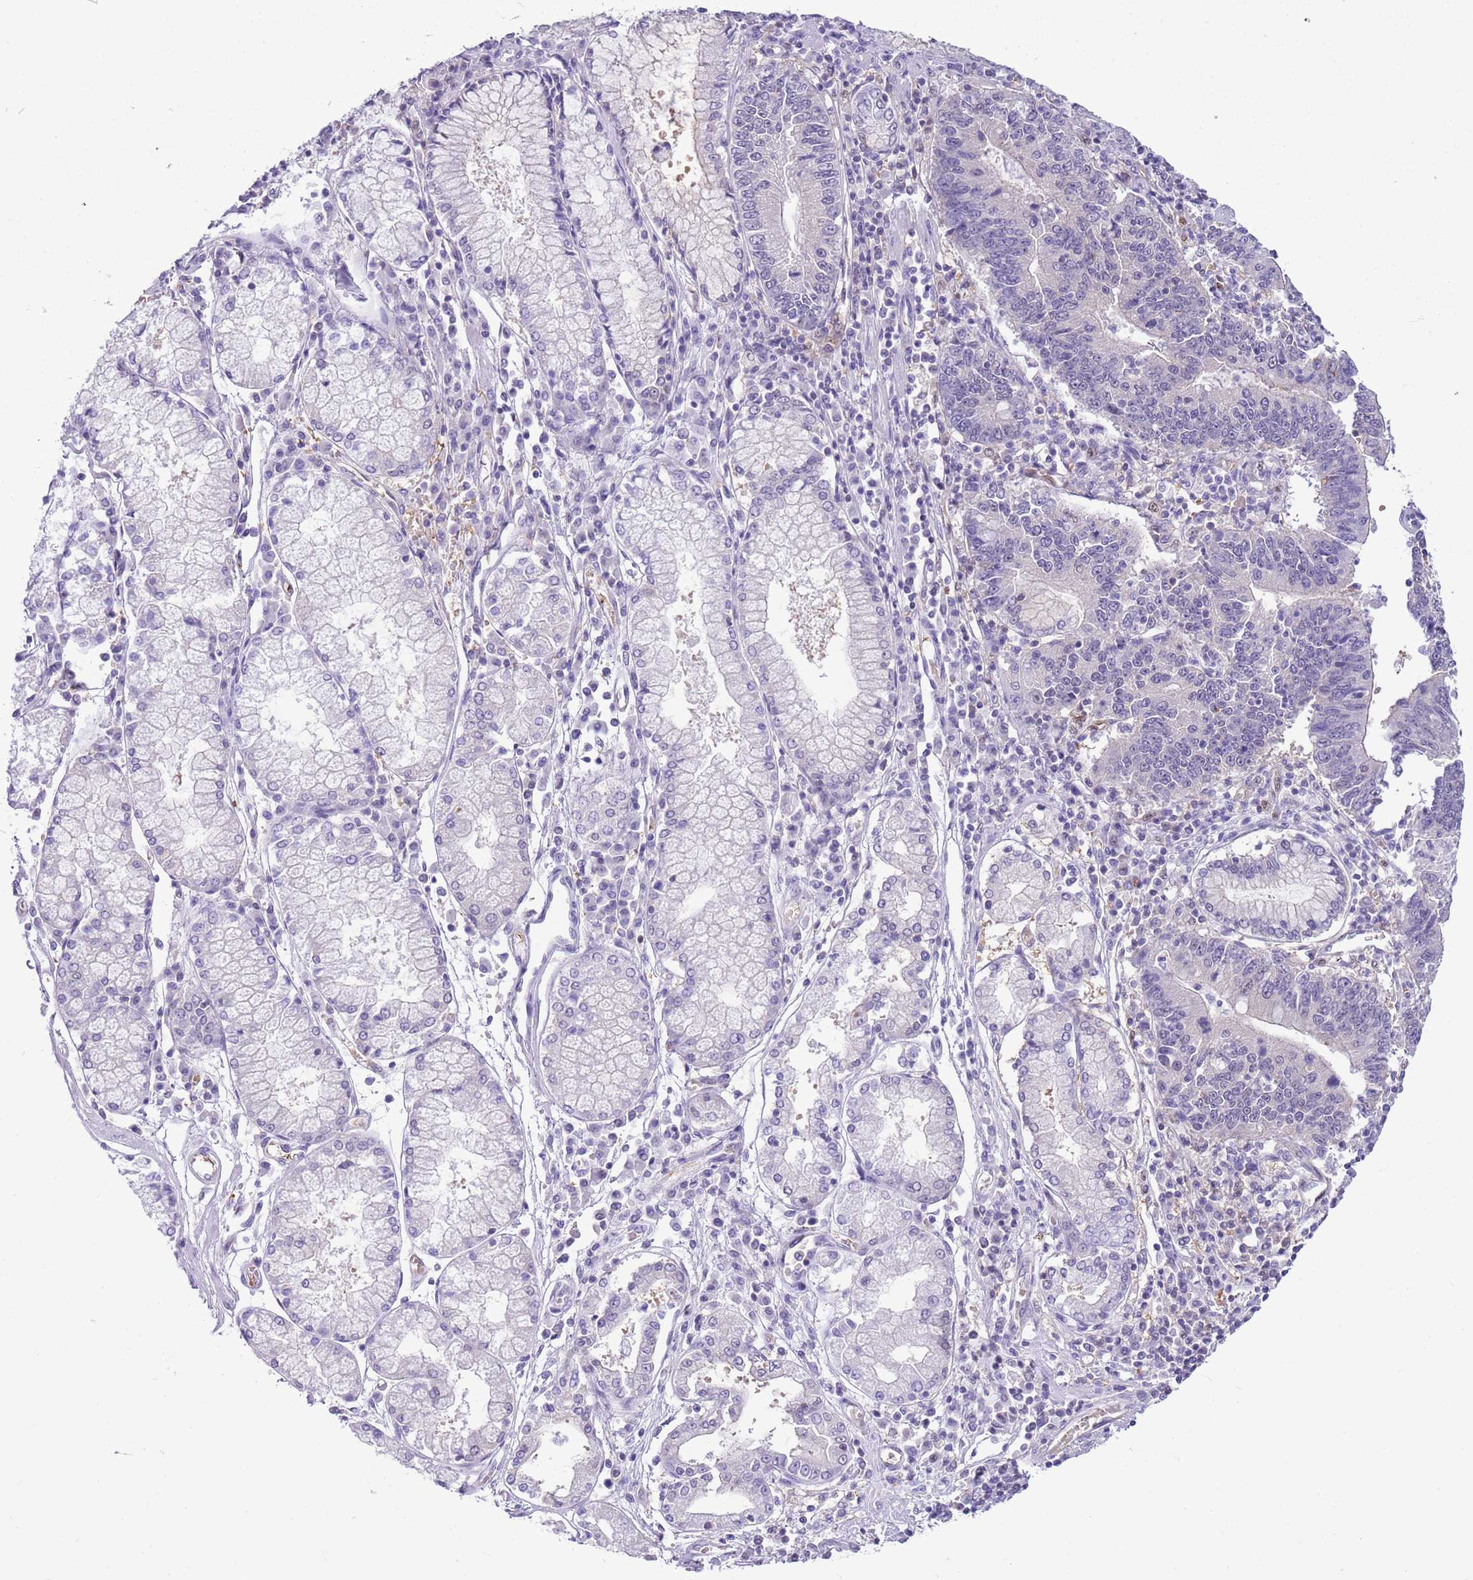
{"staining": {"intensity": "negative", "quantity": "none", "location": "none"}, "tissue": "stomach cancer", "cell_type": "Tumor cells", "image_type": "cancer", "snomed": [{"axis": "morphology", "description": "Adenocarcinoma, NOS"}, {"axis": "topography", "description": "Stomach"}], "caption": "There is no significant staining in tumor cells of adenocarcinoma (stomach).", "gene": "DDI2", "patient": {"sex": "male", "age": 59}}